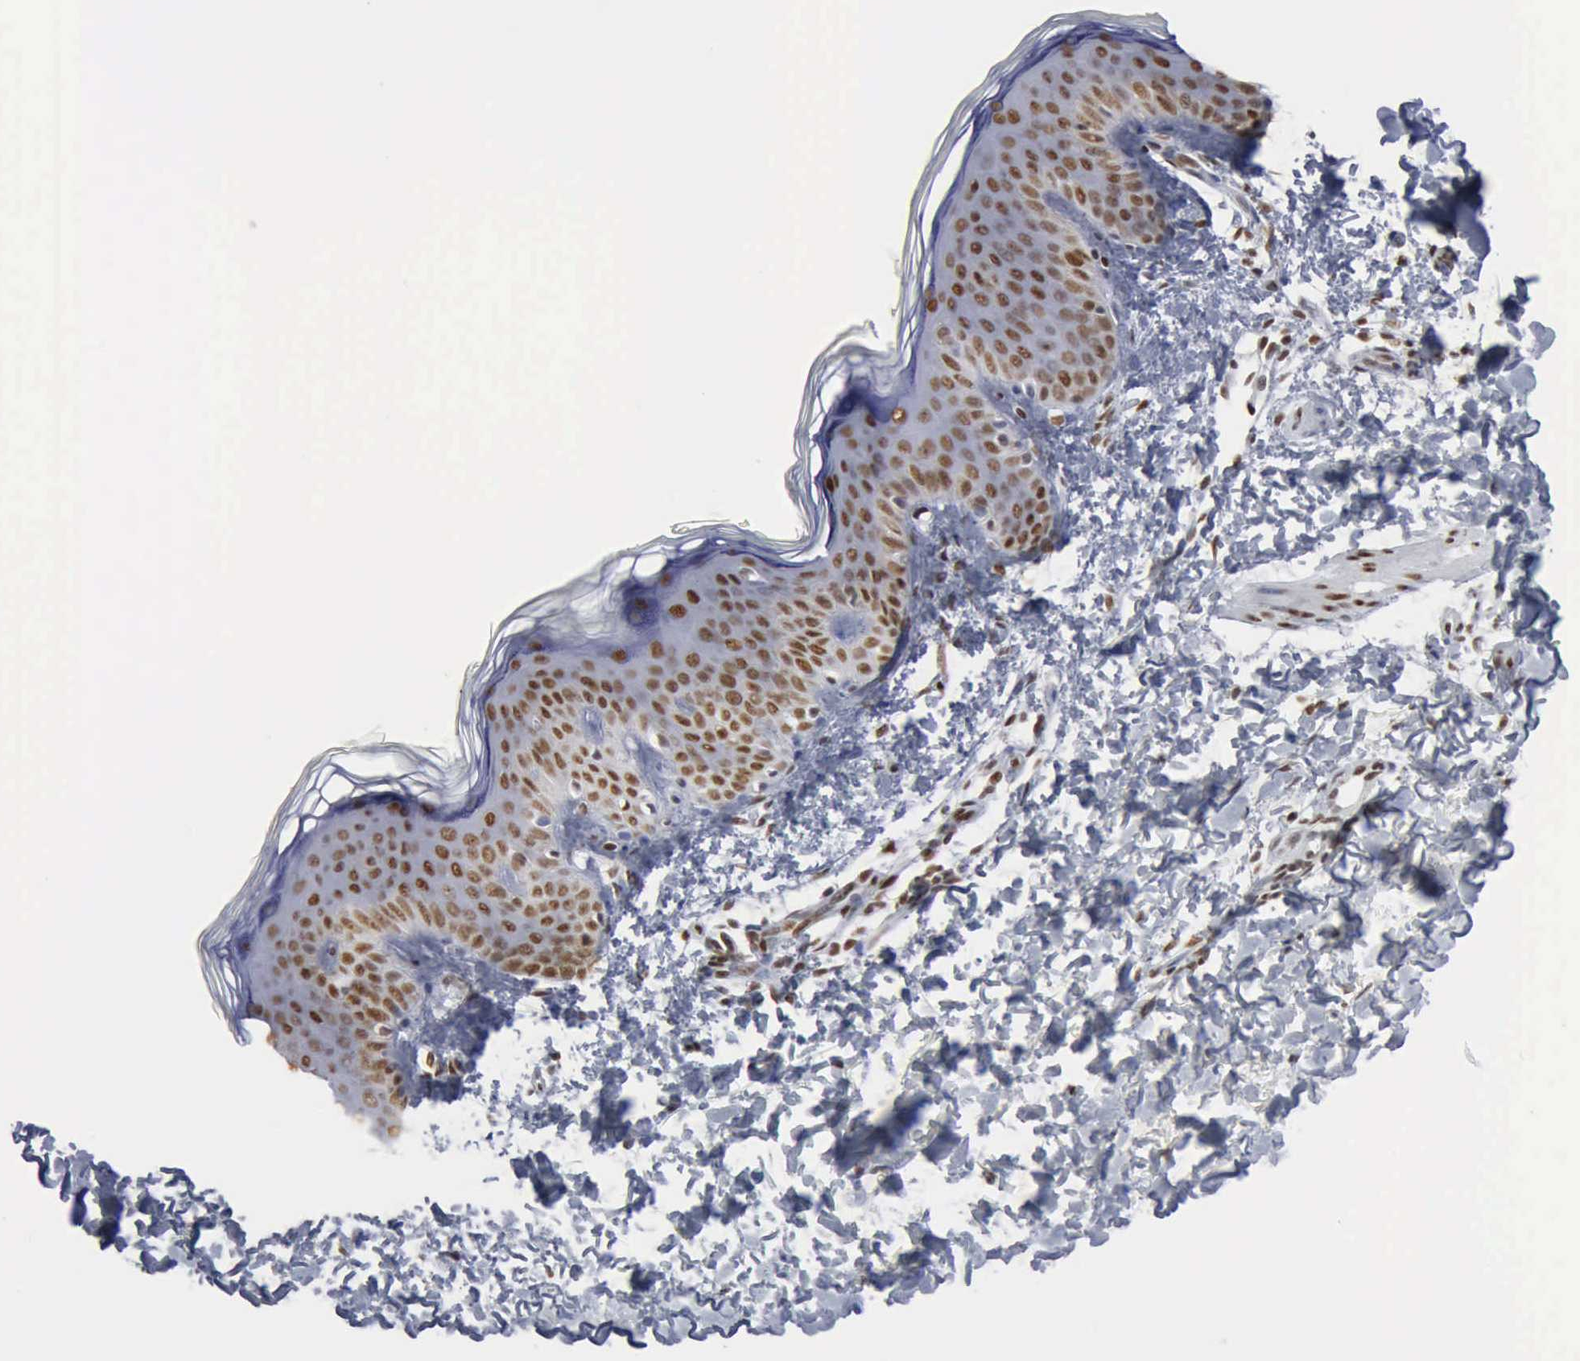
{"staining": {"intensity": "moderate", "quantity": ">75%", "location": "nuclear"}, "tissue": "skin", "cell_type": "Fibroblasts", "image_type": "normal", "snomed": [{"axis": "morphology", "description": "Normal tissue, NOS"}, {"axis": "topography", "description": "Skin"}], "caption": "Protein staining of unremarkable skin demonstrates moderate nuclear positivity in about >75% of fibroblasts.", "gene": "XPA", "patient": {"sex": "female", "age": 4}}